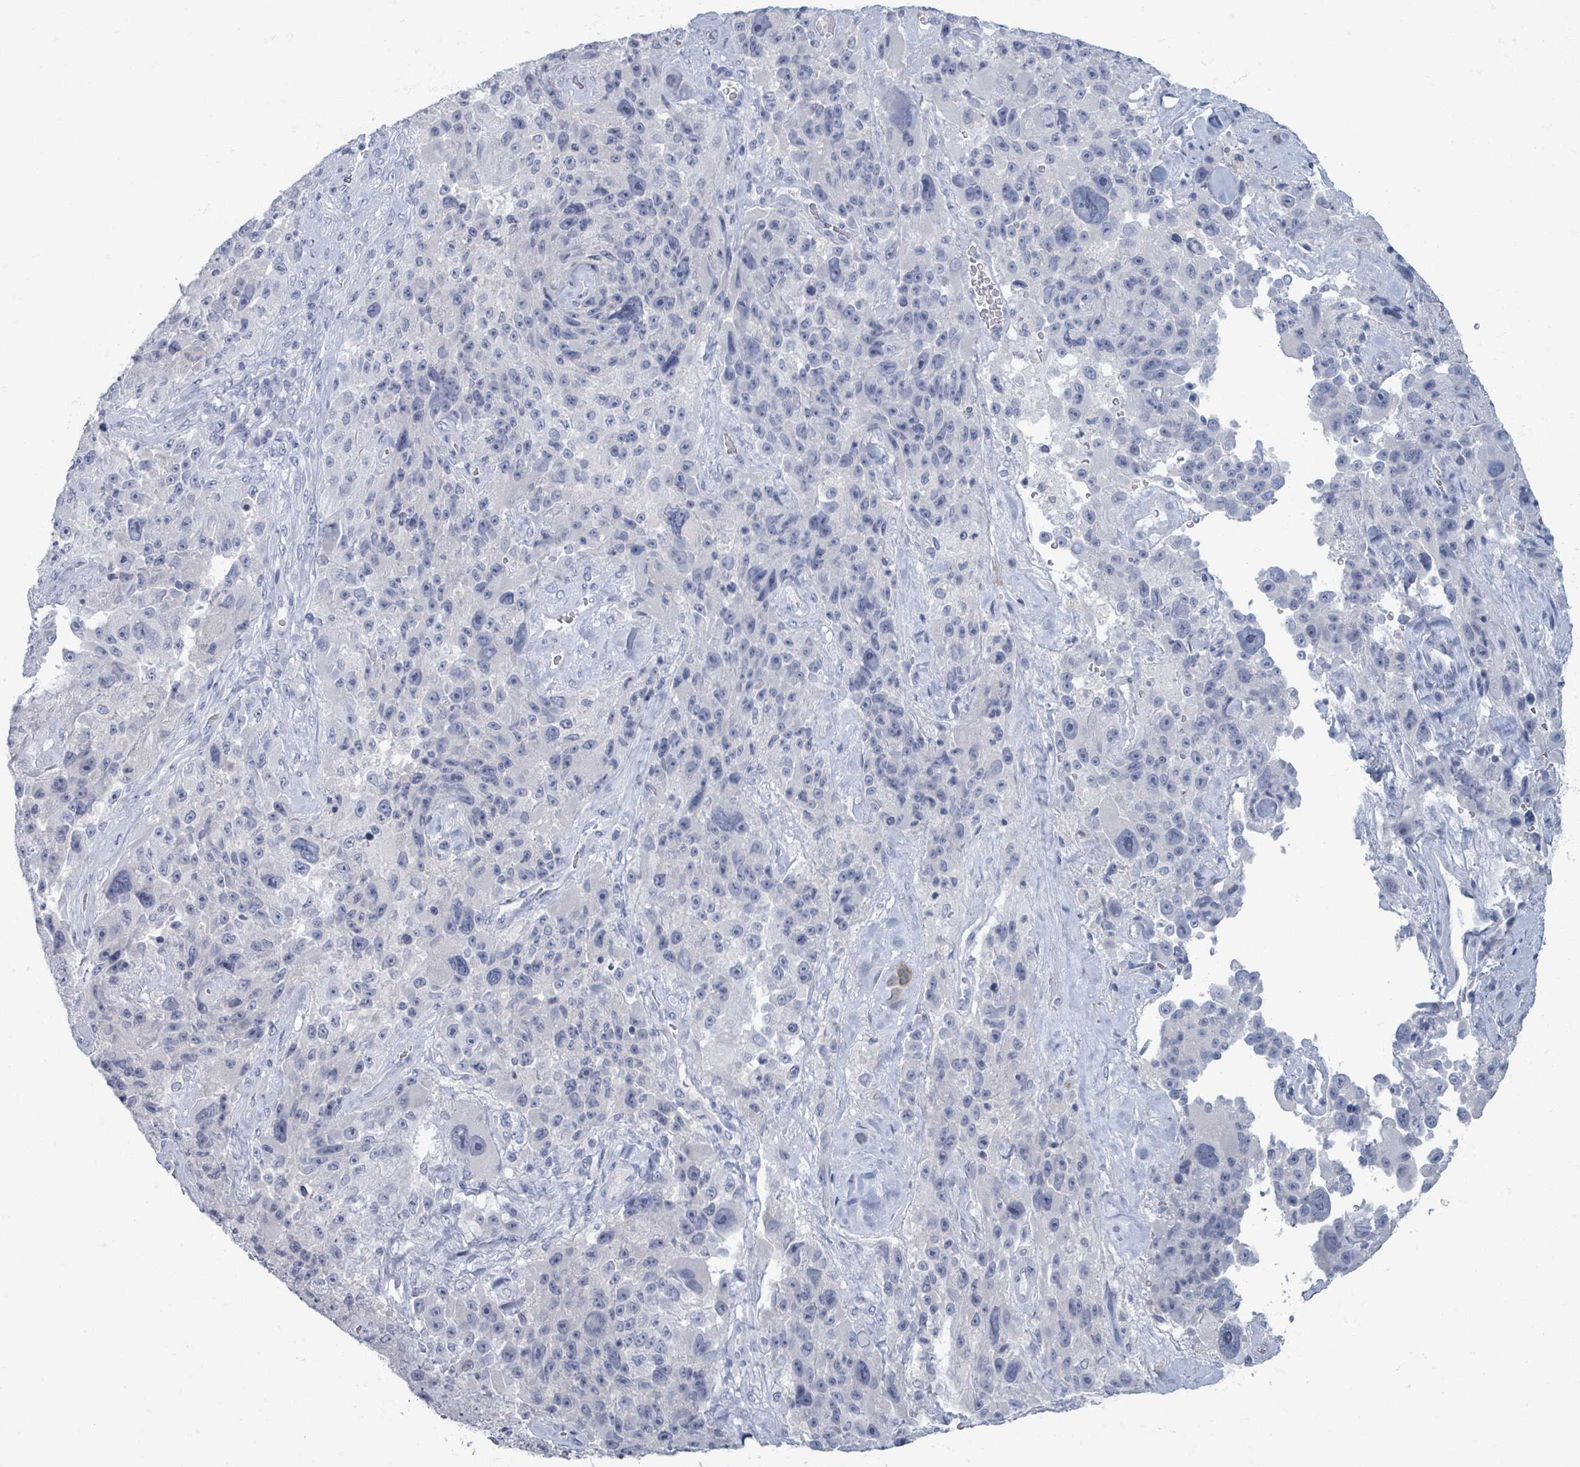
{"staining": {"intensity": "negative", "quantity": "none", "location": "none"}, "tissue": "melanoma", "cell_type": "Tumor cells", "image_type": "cancer", "snomed": [{"axis": "morphology", "description": "Malignant melanoma, Metastatic site"}, {"axis": "topography", "description": "Lymph node"}], "caption": "Immunohistochemical staining of human melanoma exhibits no significant expression in tumor cells.", "gene": "TAS2R1", "patient": {"sex": "male", "age": 62}}